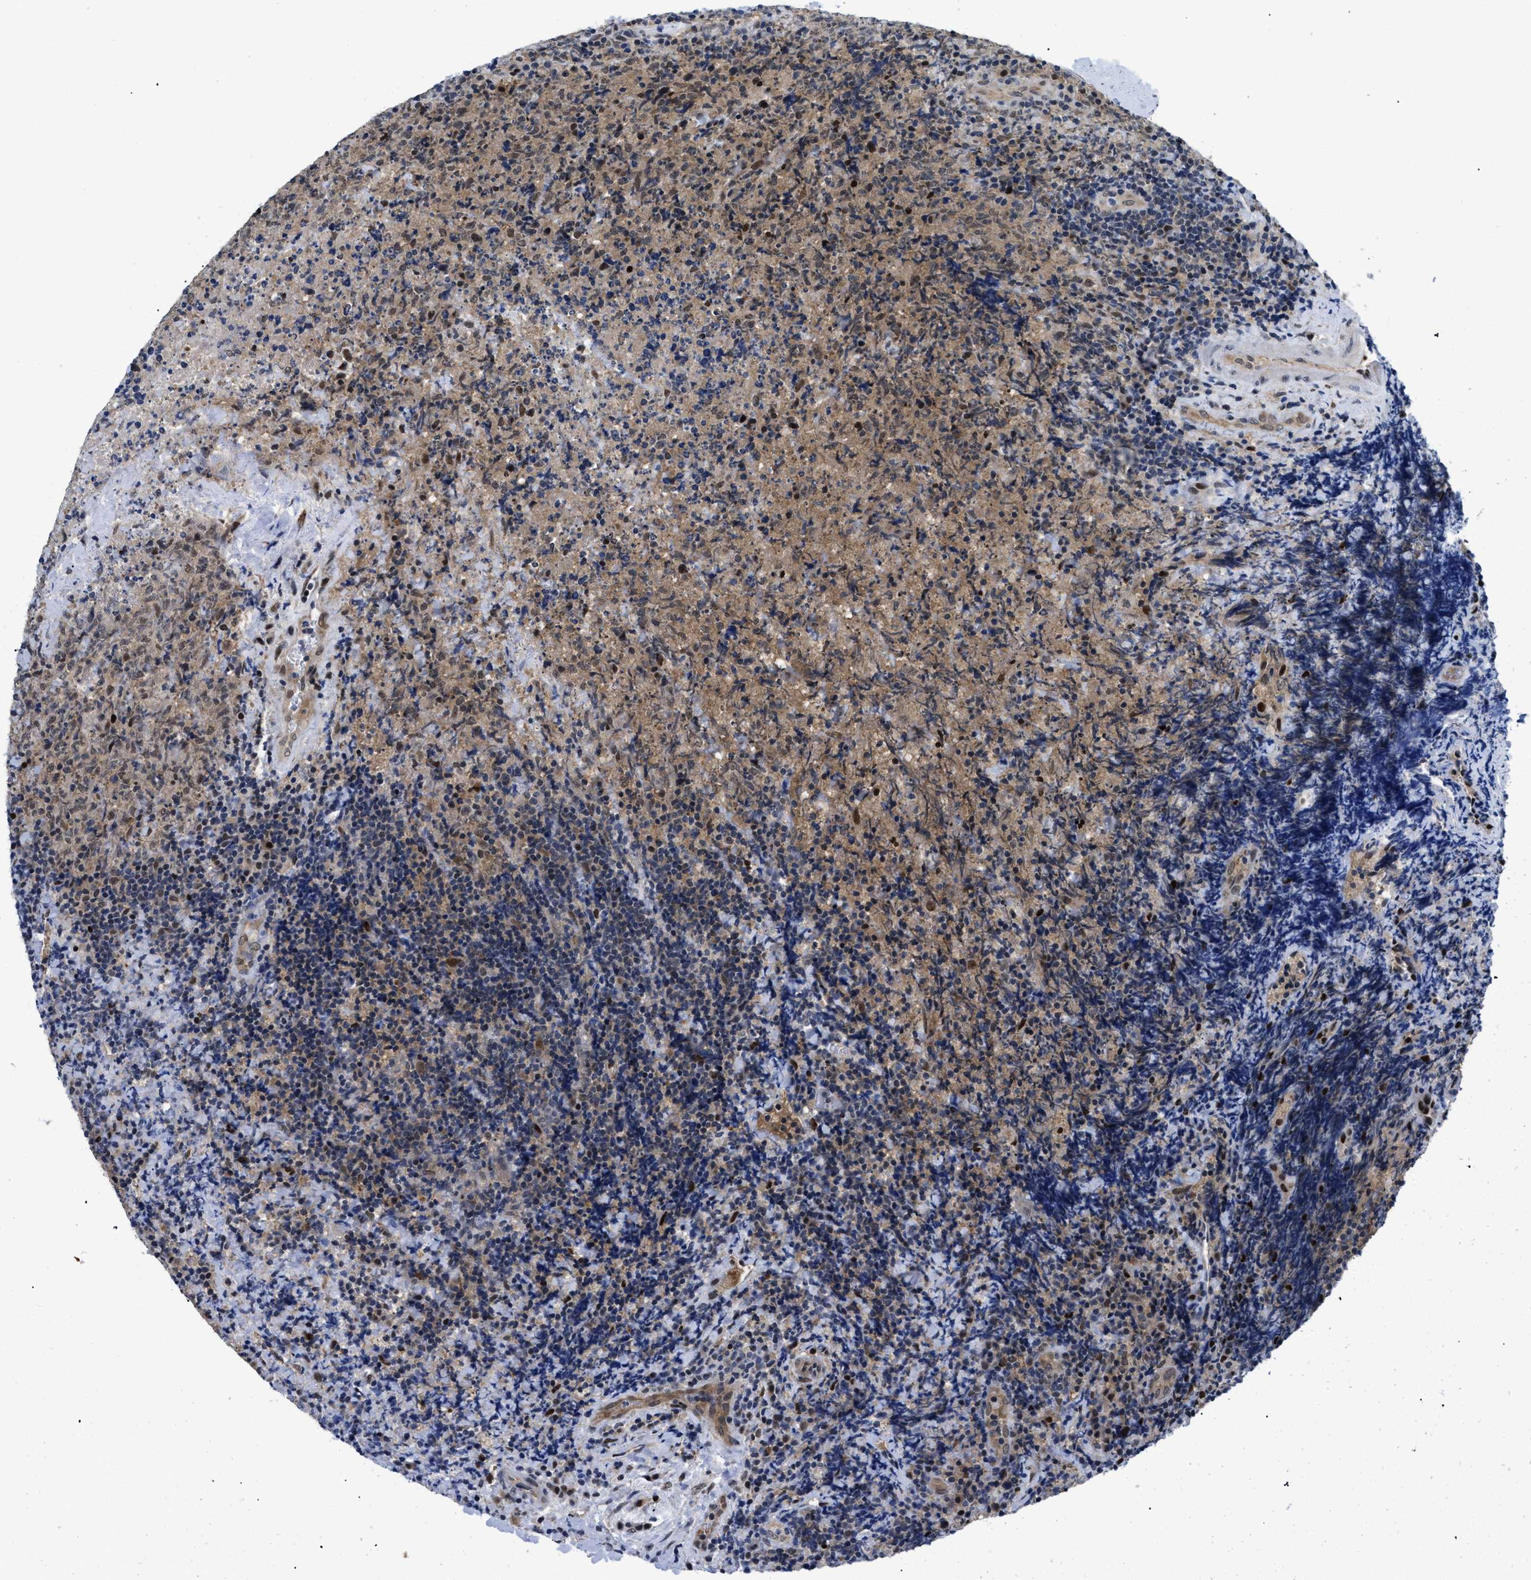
{"staining": {"intensity": "moderate", "quantity": "<25%", "location": "nuclear"}, "tissue": "lymphoma", "cell_type": "Tumor cells", "image_type": "cancer", "snomed": [{"axis": "morphology", "description": "Malignant lymphoma, non-Hodgkin's type, High grade"}, {"axis": "topography", "description": "Tonsil"}], "caption": "Immunohistochemical staining of human lymphoma demonstrates low levels of moderate nuclear protein staining in about <25% of tumor cells.", "gene": "SLC29A2", "patient": {"sex": "female", "age": 36}}